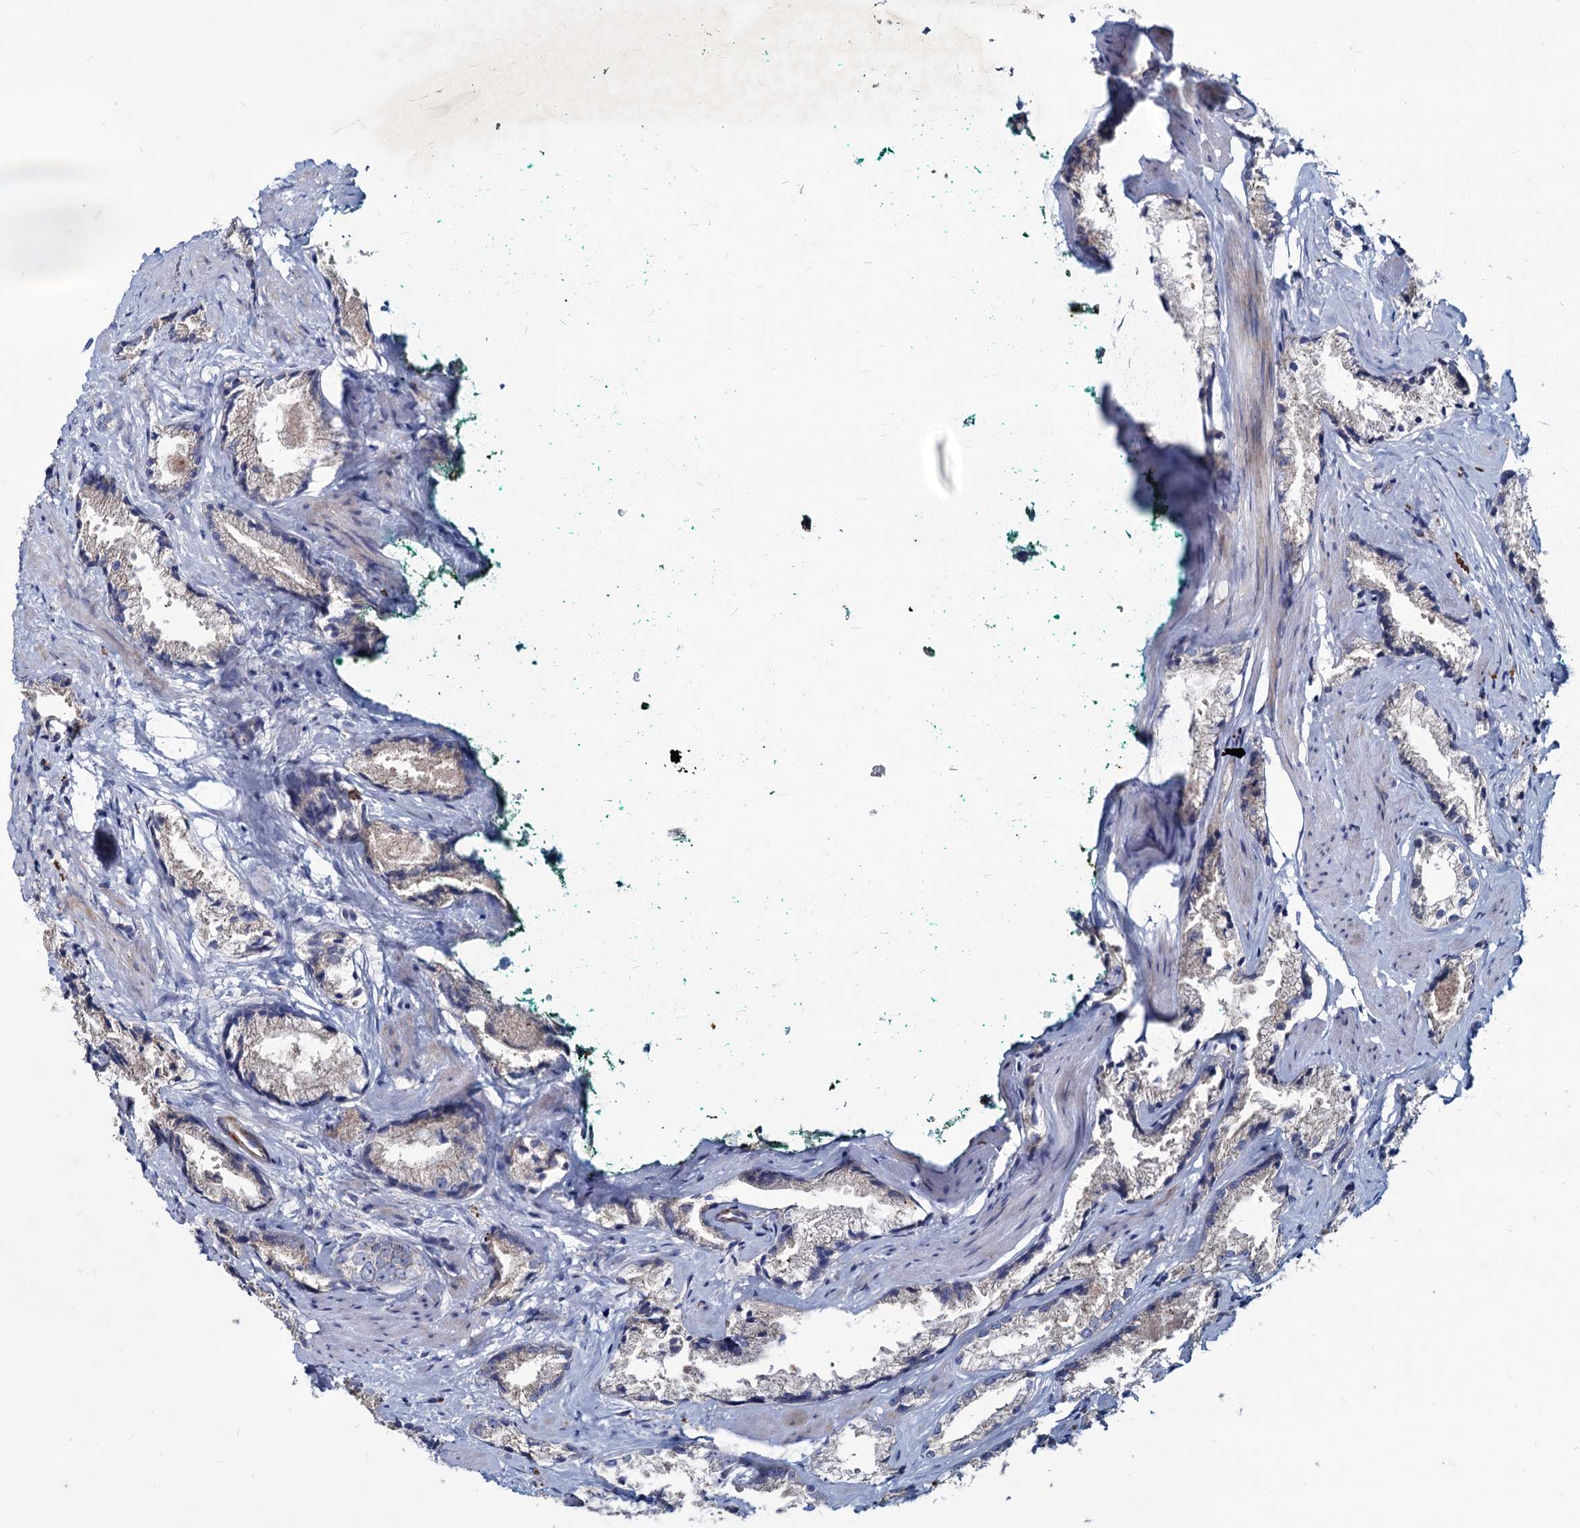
{"staining": {"intensity": "negative", "quantity": "none", "location": "none"}, "tissue": "prostate cancer", "cell_type": "Tumor cells", "image_type": "cancer", "snomed": [{"axis": "morphology", "description": "Adenocarcinoma, High grade"}, {"axis": "topography", "description": "Prostate"}], "caption": "This is an immunohistochemistry histopathology image of human prostate adenocarcinoma (high-grade). There is no staining in tumor cells.", "gene": "AGBL4", "patient": {"sex": "male", "age": 66}}